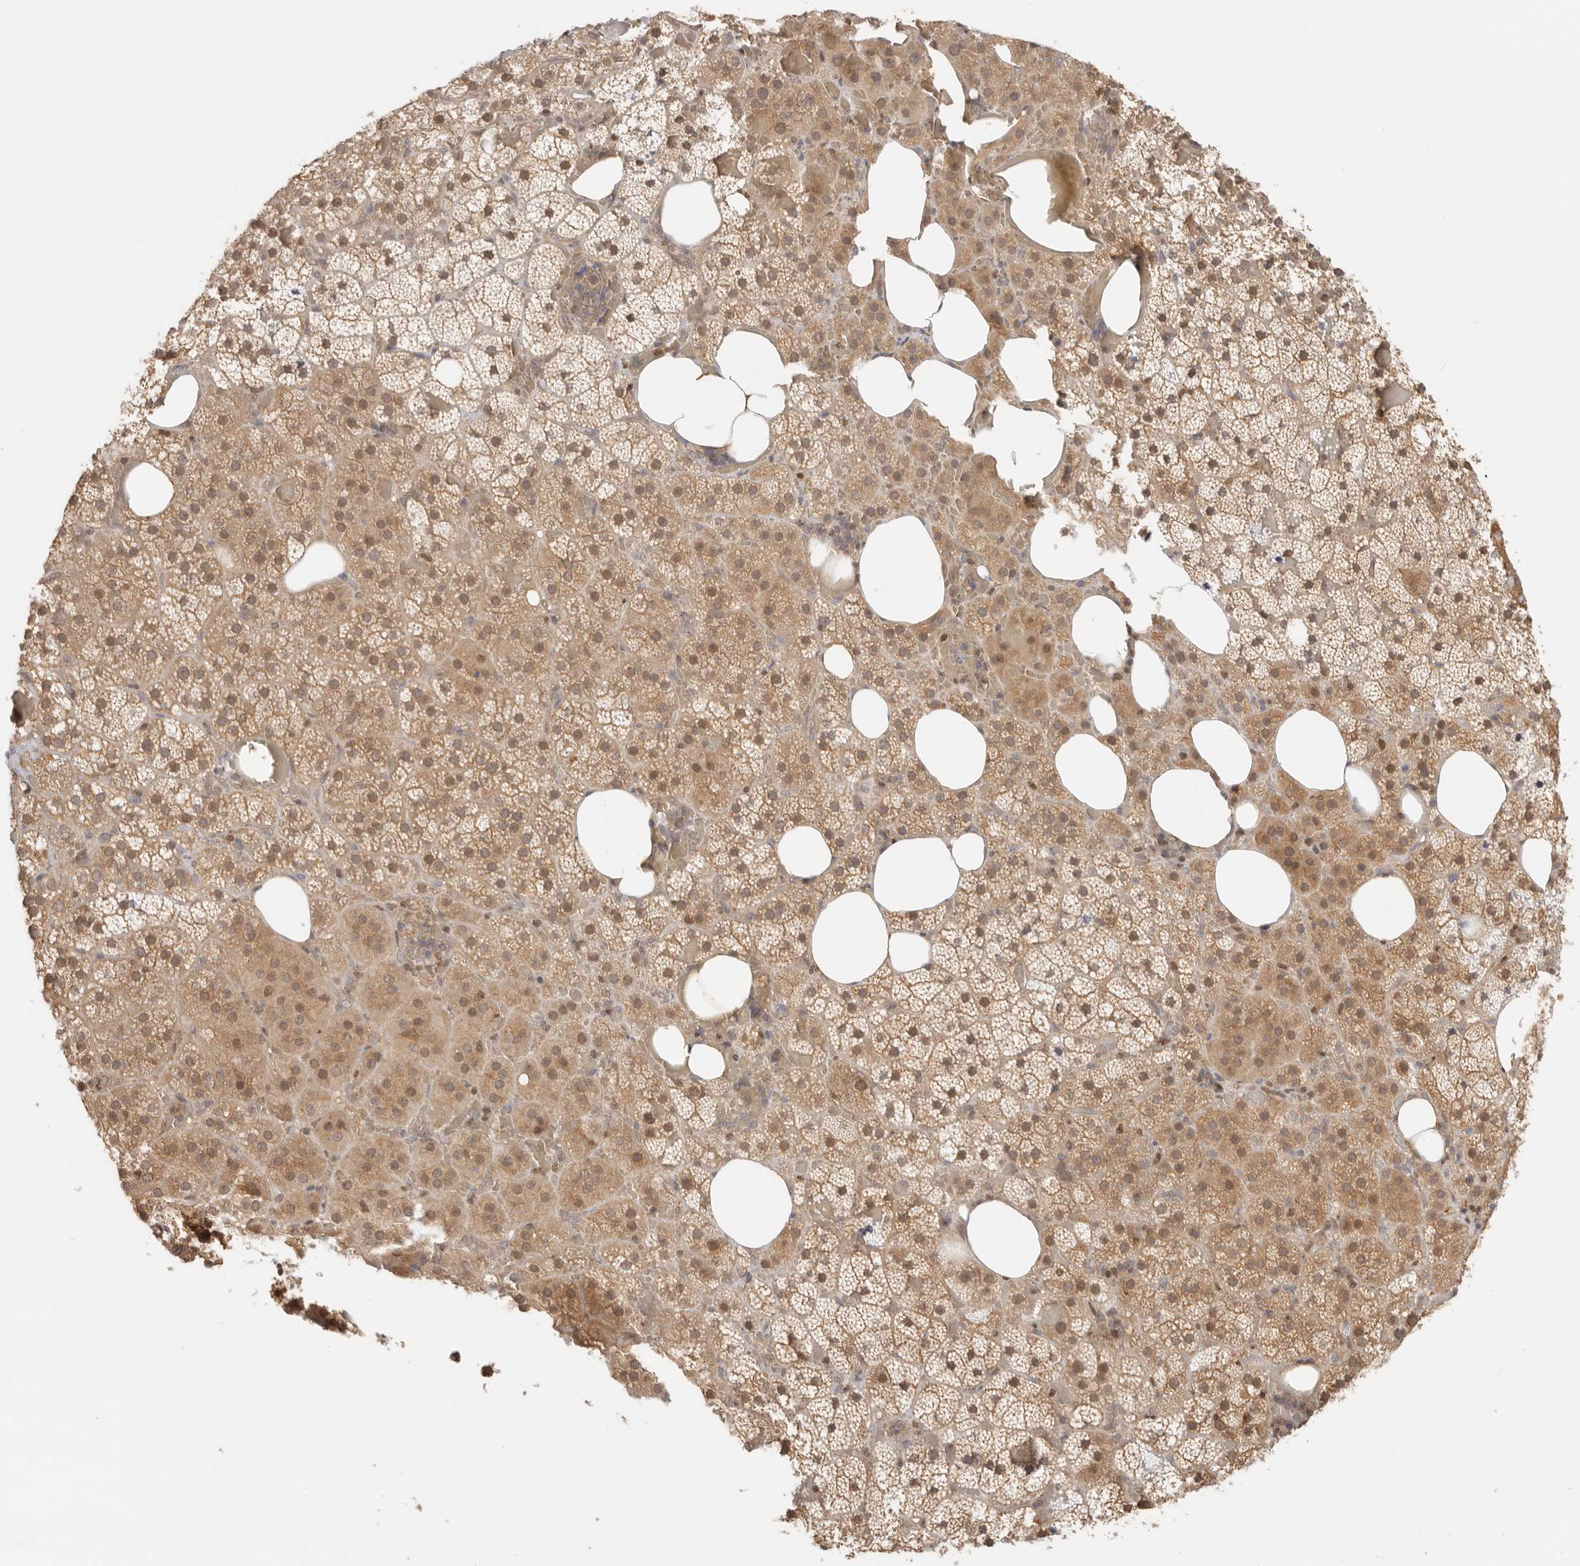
{"staining": {"intensity": "moderate", "quantity": ">75%", "location": "cytoplasmic/membranous"}, "tissue": "adrenal gland", "cell_type": "Glandular cells", "image_type": "normal", "snomed": [{"axis": "morphology", "description": "Normal tissue, NOS"}, {"axis": "topography", "description": "Adrenal gland"}], "caption": "Protein staining of benign adrenal gland reveals moderate cytoplasmic/membranous staining in about >75% of glandular cells.", "gene": "PSMA5", "patient": {"sex": "female", "age": 59}}